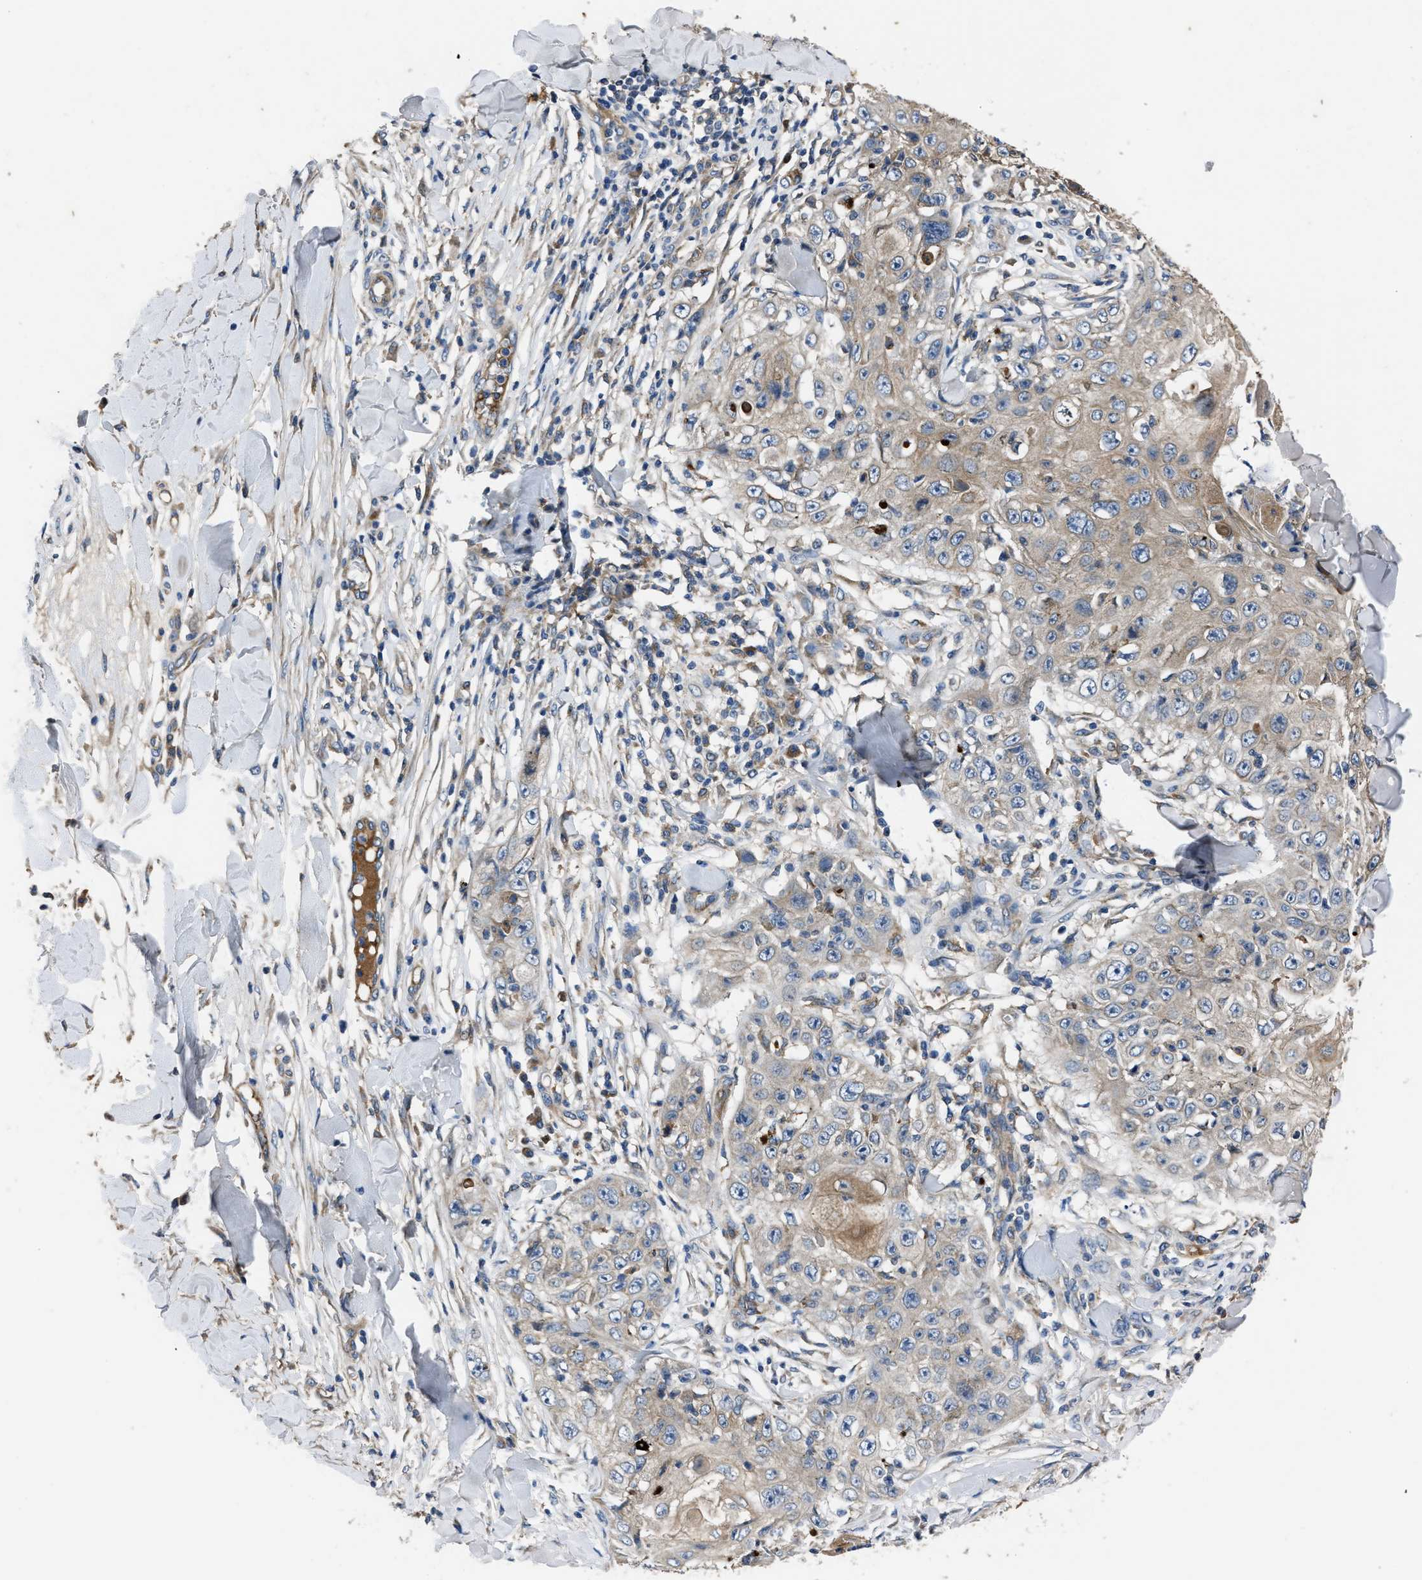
{"staining": {"intensity": "weak", "quantity": "25%-75%", "location": "cytoplasmic/membranous"}, "tissue": "skin cancer", "cell_type": "Tumor cells", "image_type": "cancer", "snomed": [{"axis": "morphology", "description": "Squamous cell carcinoma, NOS"}, {"axis": "topography", "description": "Skin"}], "caption": "Brown immunohistochemical staining in human skin cancer displays weak cytoplasmic/membranous staining in approximately 25%-75% of tumor cells.", "gene": "ERC1", "patient": {"sex": "male", "age": 86}}